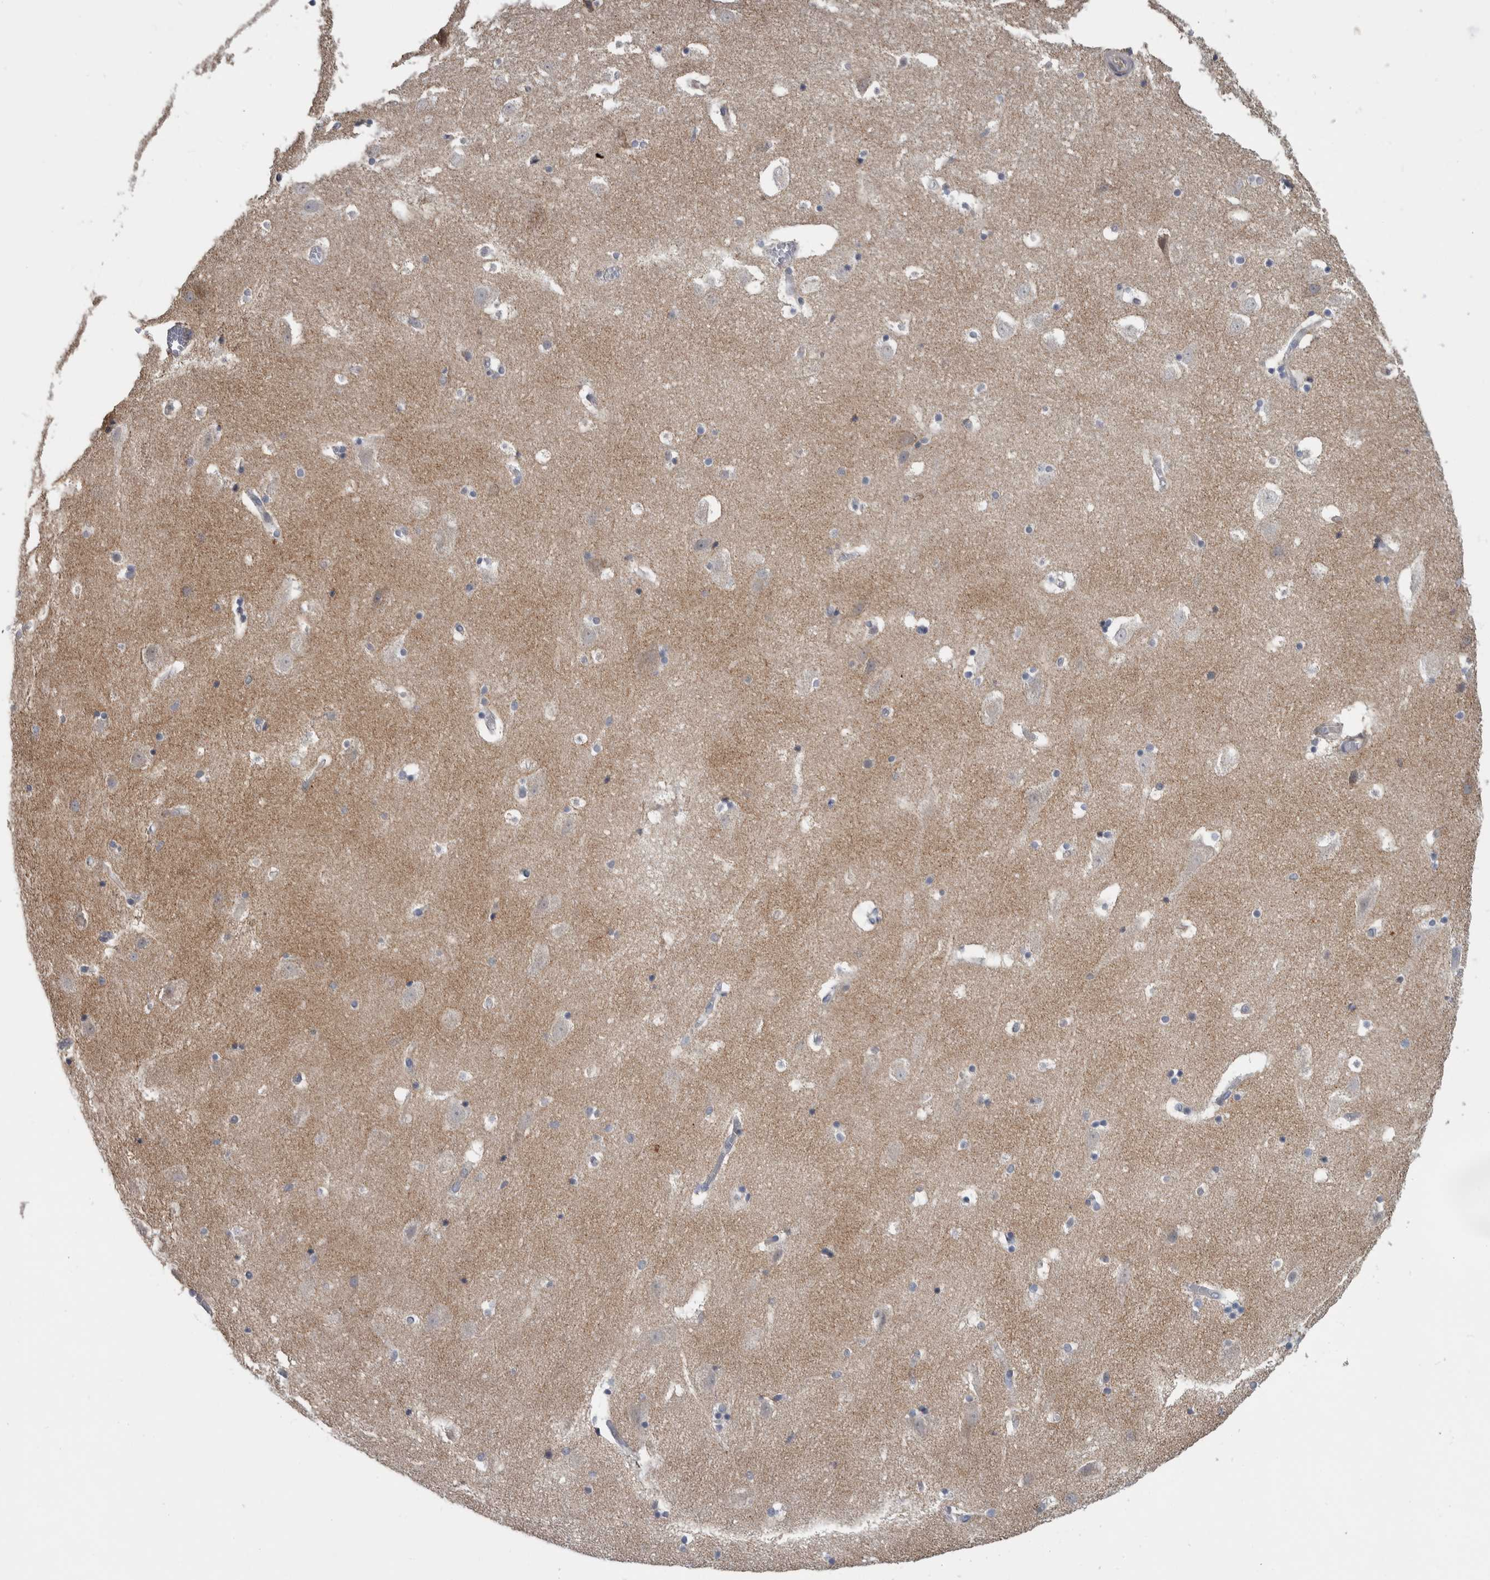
{"staining": {"intensity": "negative", "quantity": "none", "location": "none"}, "tissue": "hippocampus", "cell_type": "Glial cells", "image_type": "normal", "snomed": [{"axis": "morphology", "description": "Normal tissue, NOS"}, {"axis": "topography", "description": "Hippocampus"}], "caption": "DAB (3,3'-diaminobenzidine) immunohistochemical staining of unremarkable human hippocampus reveals no significant expression in glial cells.", "gene": "FAM83G", "patient": {"sex": "male", "age": 45}}